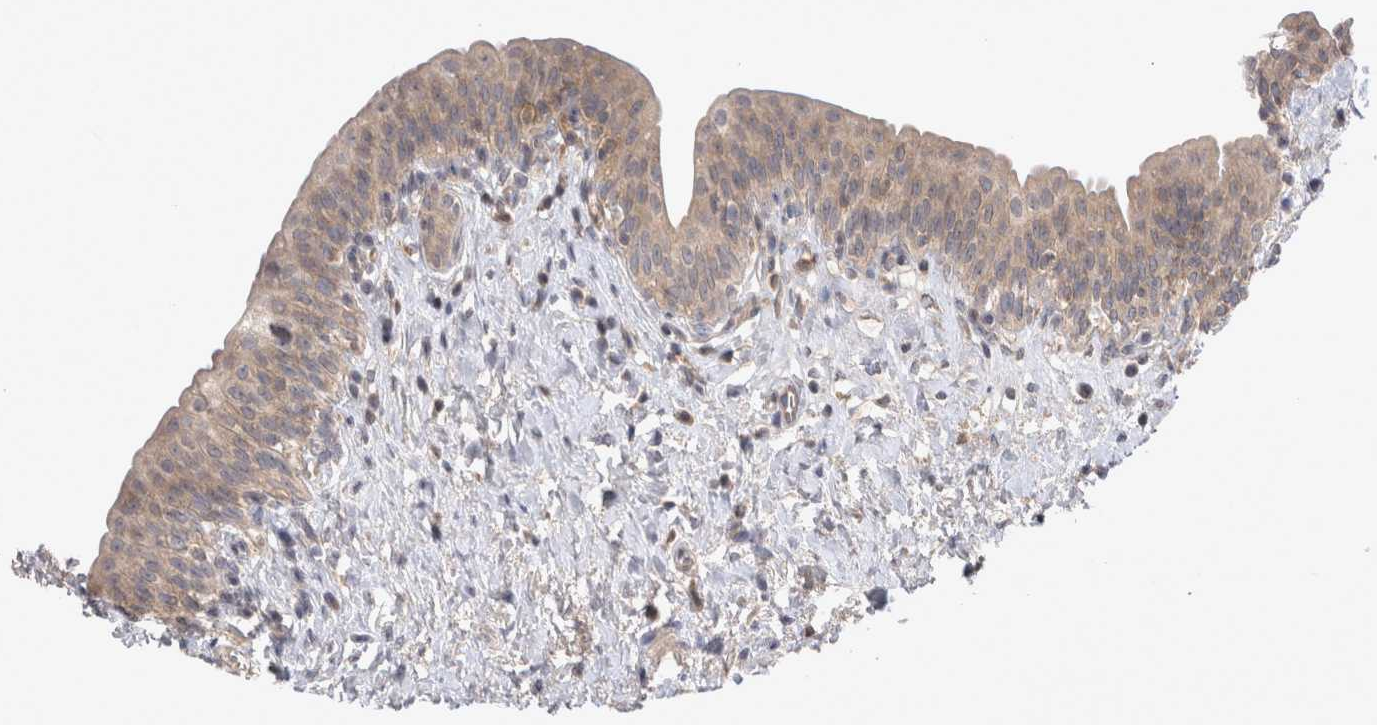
{"staining": {"intensity": "weak", "quantity": ">75%", "location": "cytoplasmic/membranous"}, "tissue": "urinary bladder", "cell_type": "Urothelial cells", "image_type": "normal", "snomed": [{"axis": "morphology", "description": "Normal tissue, NOS"}, {"axis": "topography", "description": "Urinary bladder"}], "caption": "The immunohistochemical stain shows weak cytoplasmic/membranous staining in urothelial cells of benign urinary bladder.", "gene": "SRD5A3", "patient": {"sex": "male", "age": 83}}